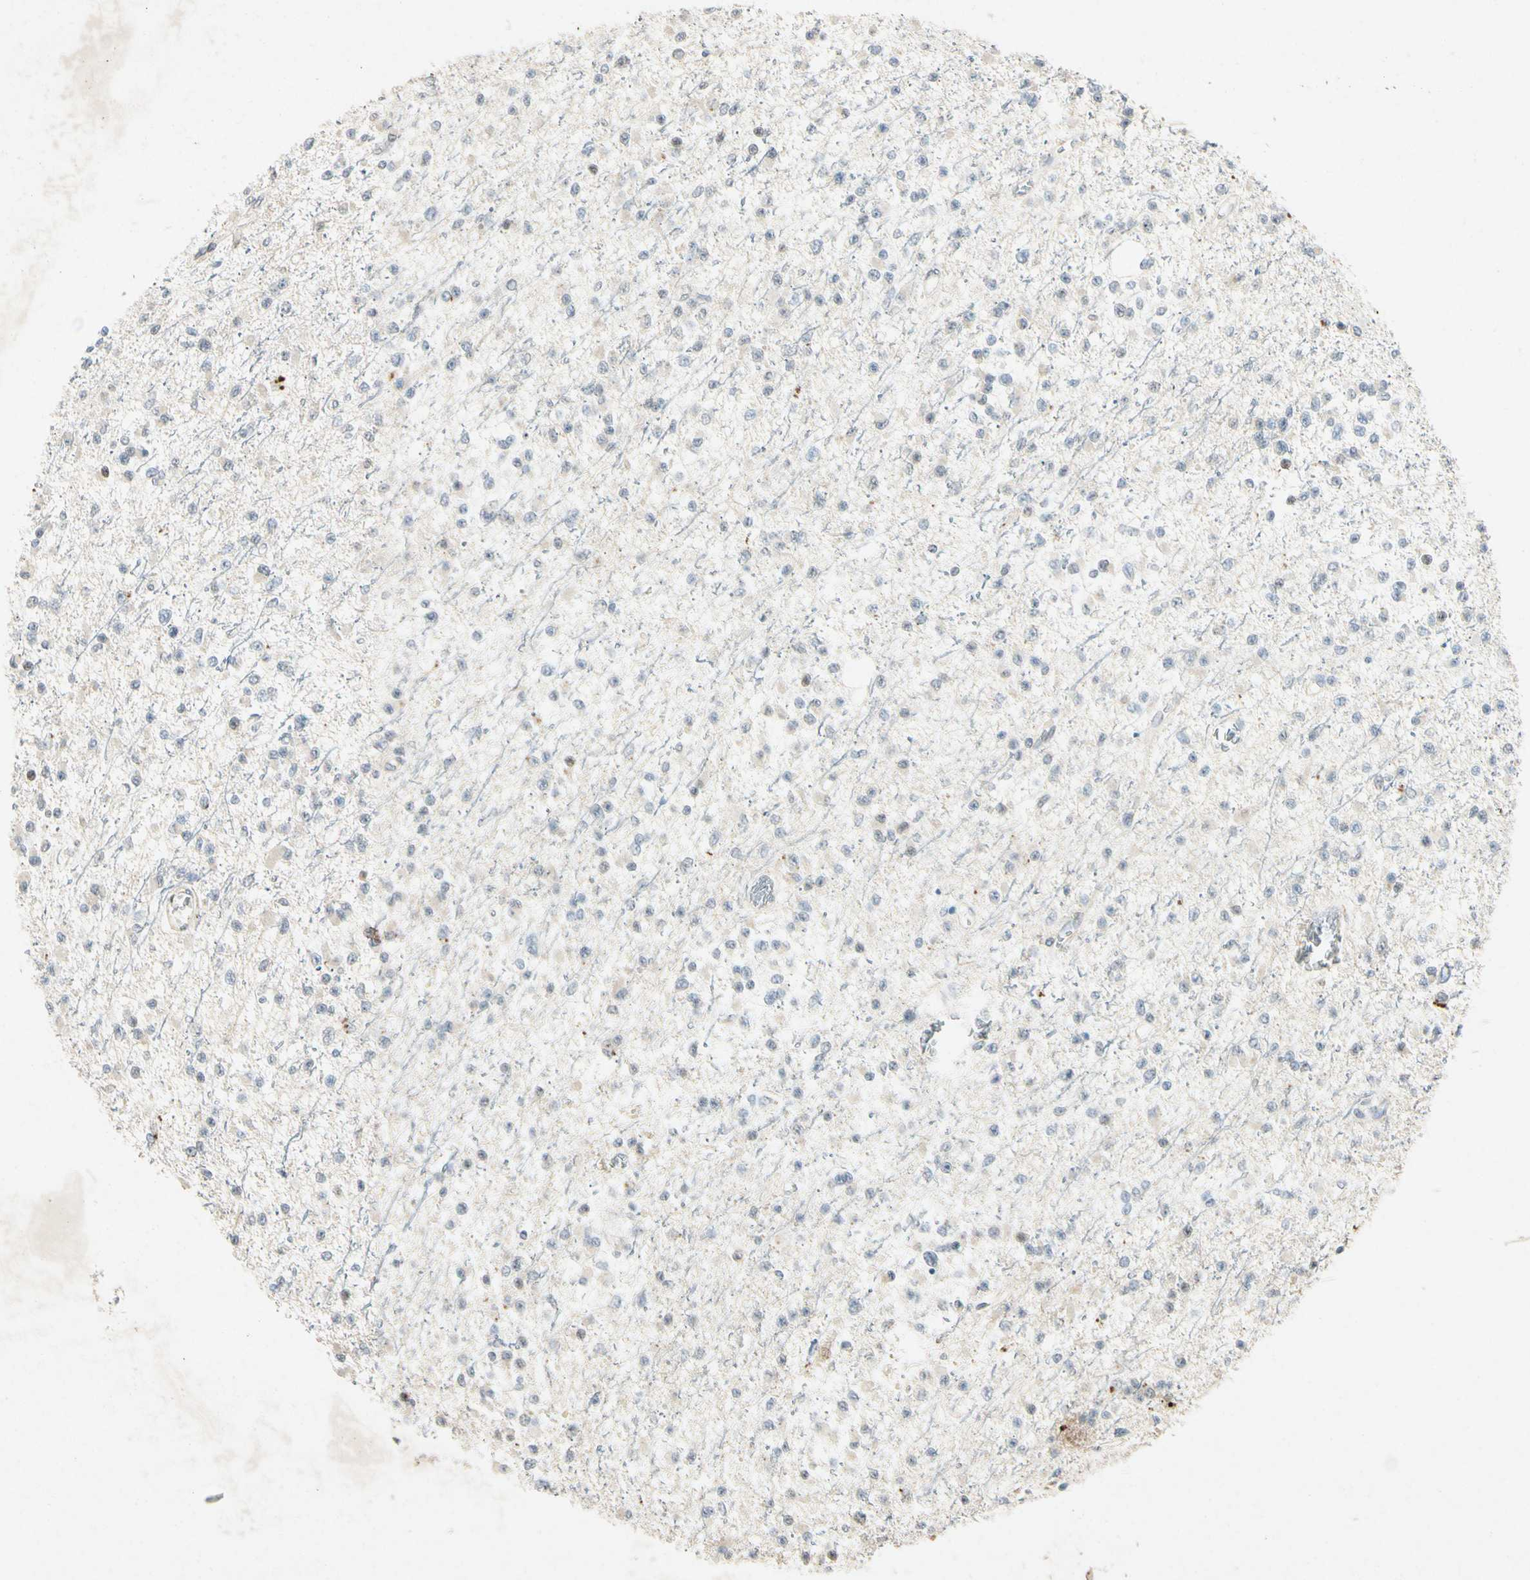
{"staining": {"intensity": "negative", "quantity": "none", "location": "none"}, "tissue": "glioma", "cell_type": "Tumor cells", "image_type": "cancer", "snomed": [{"axis": "morphology", "description": "Glioma, malignant, Low grade"}, {"axis": "topography", "description": "Brain"}], "caption": "High magnification brightfield microscopy of glioma stained with DAB (3,3'-diaminobenzidine) (brown) and counterstained with hematoxylin (blue): tumor cells show no significant positivity.", "gene": "HSPA1B", "patient": {"sex": "female", "age": 22}}